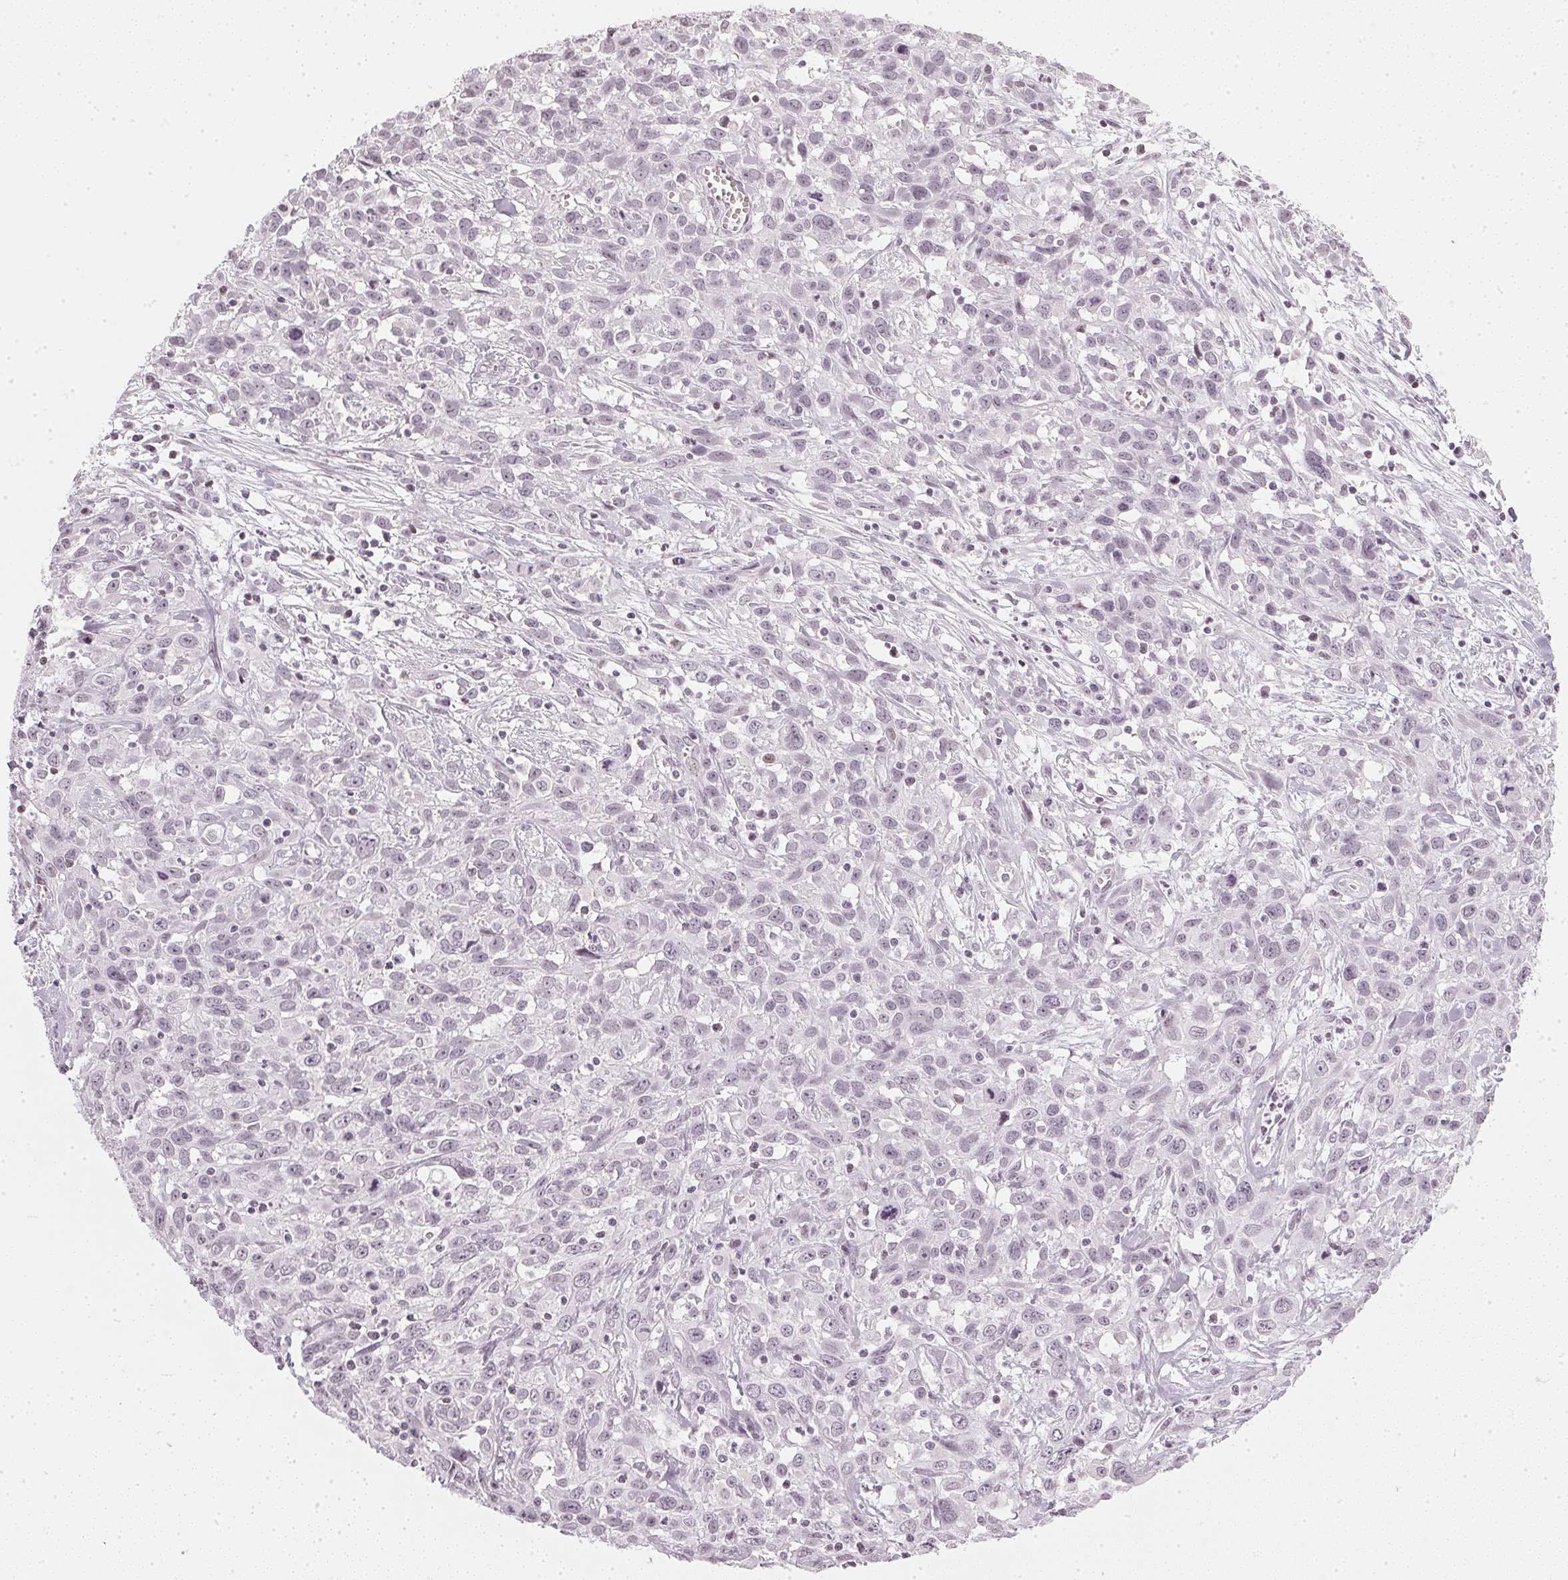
{"staining": {"intensity": "negative", "quantity": "none", "location": "none"}, "tissue": "cervical cancer", "cell_type": "Tumor cells", "image_type": "cancer", "snomed": [{"axis": "morphology", "description": "Squamous cell carcinoma, NOS"}, {"axis": "topography", "description": "Cervix"}], "caption": "A high-resolution histopathology image shows immunohistochemistry (IHC) staining of squamous cell carcinoma (cervical), which shows no significant staining in tumor cells.", "gene": "DNAJC6", "patient": {"sex": "female", "age": 38}}